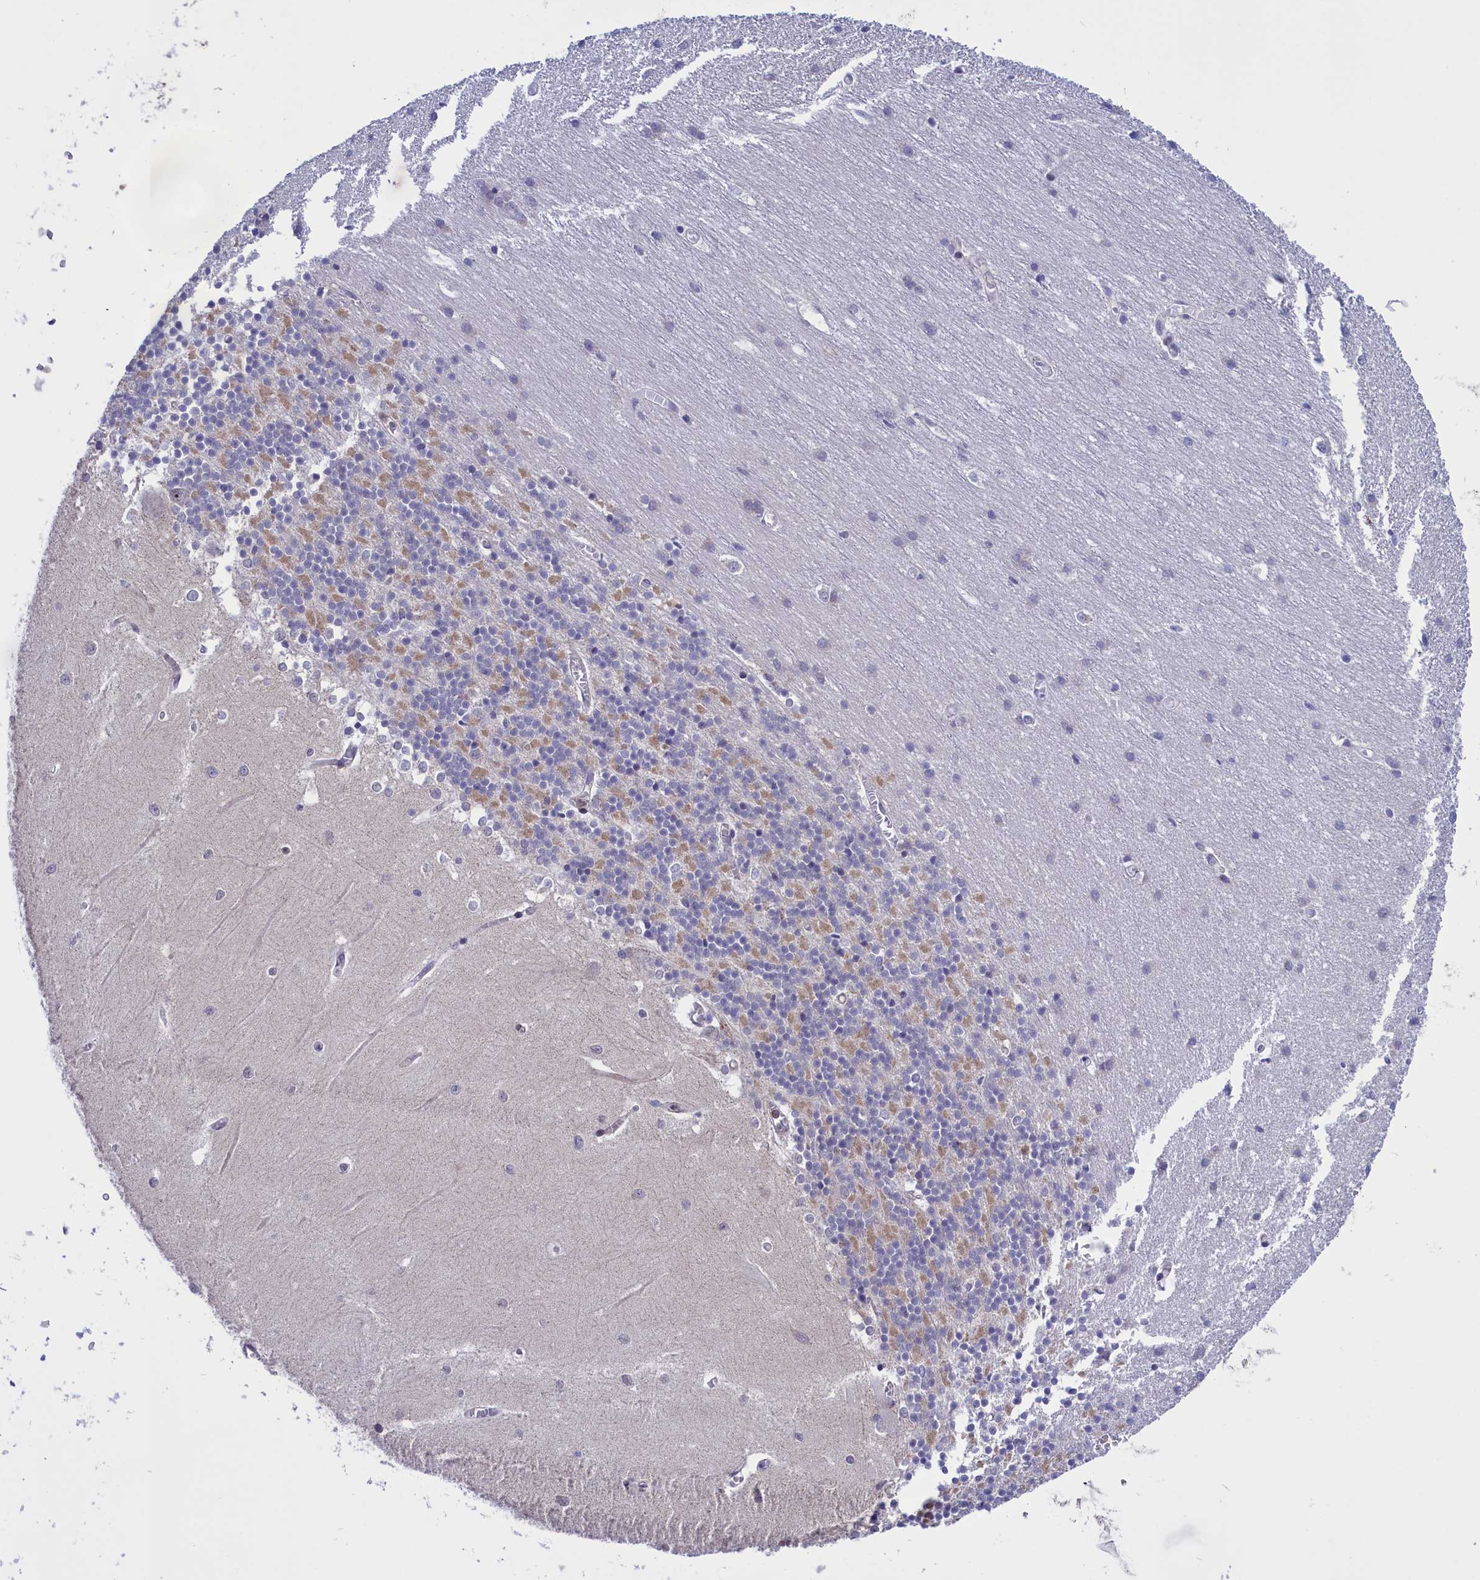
{"staining": {"intensity": "negative", "quantity": "none", "location": "none"}, "tissue": "cerebellum", "cell_type": "Cells in granular layer", "image_type": "normal", "snomed": [{"axis": "morphology", "description": "Normal tissue, NOS"}, {"axis": "topography", "description": "Cerebellum"}], "caption": "Immunohistochemistry image of normal cerebellum: cerebellum stained with DAB (3,3'-diaminobenzidine) reveals no significant protein expression in cells in granular layer.", "gene": "MPND", "patient": {"sex": "male", "age": 37}}